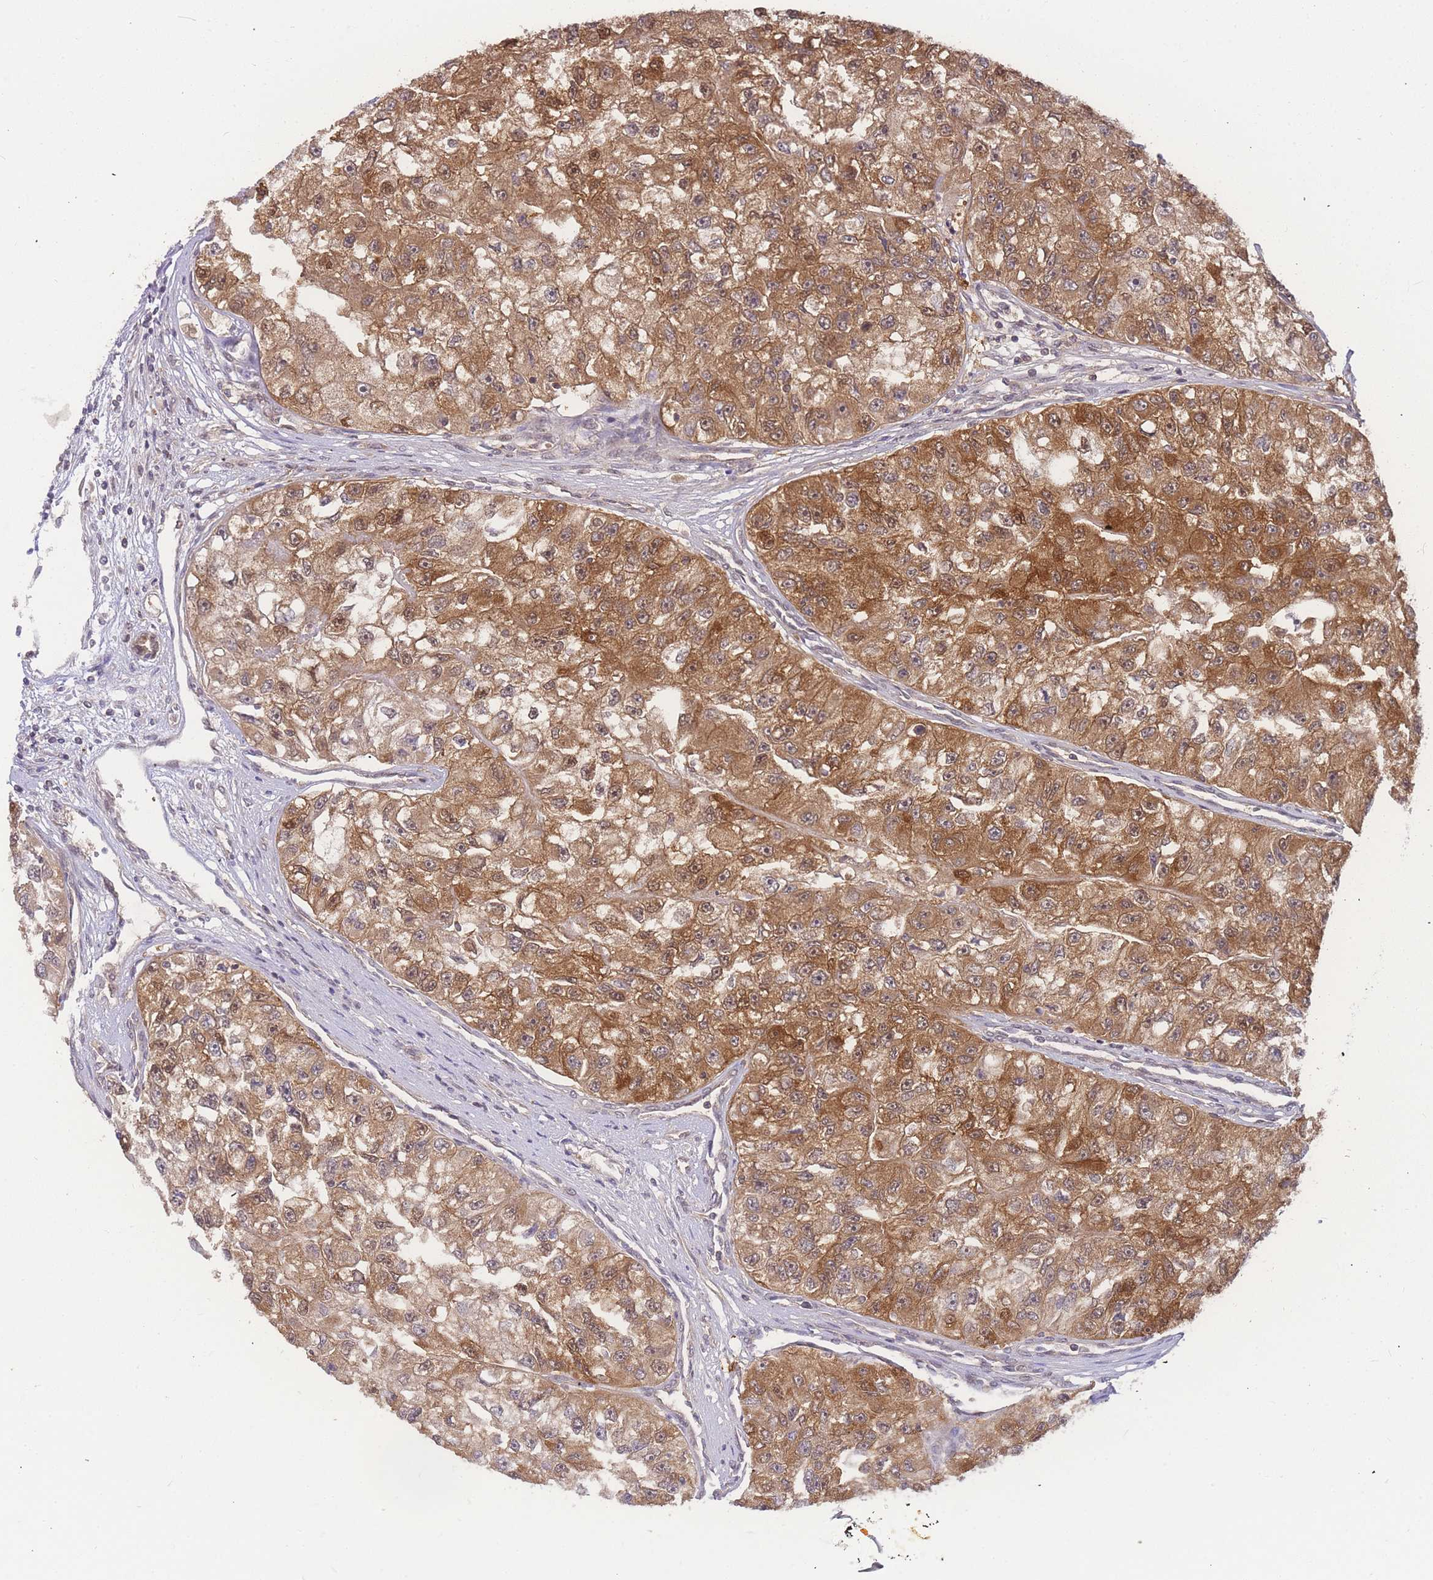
{"staining": {"intensity": "moderate", "quantity": ">75%", "location": "cytoplasmic/membranous"}, "tissue": "renal cancer", "cell_type": "Tumor cells", "image_type": "cancer", "snomed": [{"axis": "morphology", "description": "Adenocarcinoma, NOS"}, {"axis": "topography", "description": "Kidney"}], "caption": "Renal cancer stained for a protein (brown) displays moderate cytoplasmic/membranous positive positivity in about >75% of tumor cells.", "gene": "KIAA1191", "patient": {"sex": "male", "age": 63}}